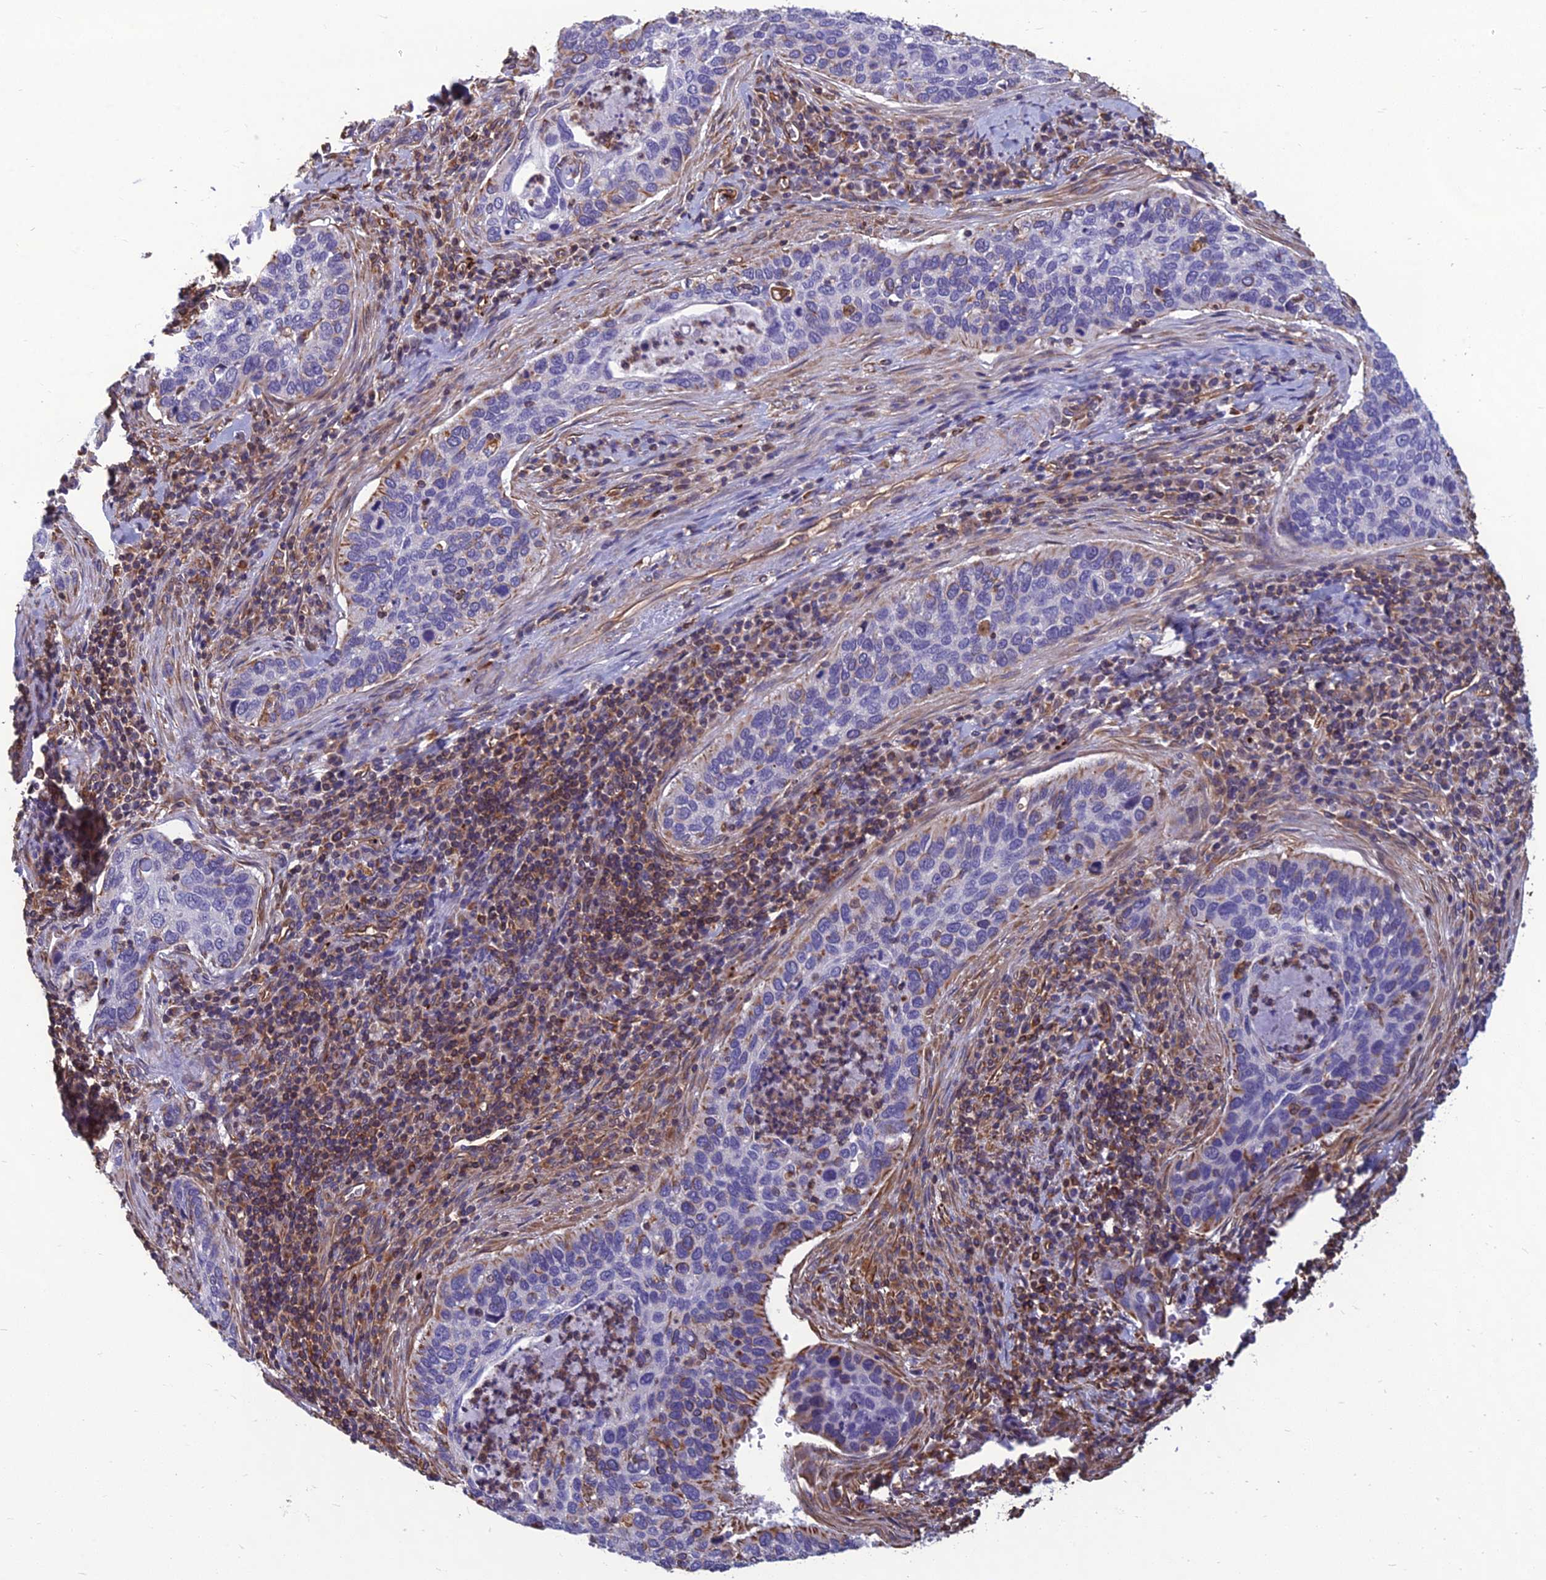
{"staining": {"intensity": "moderate", "quantity": "<25%", "location": "cytoplasmic/membranous"}, "tissue": "cervical cancer", "cell_type": "Tumor cells", "image_type": "cancer", "snomed": [{"axis": "morphology", "description": "Squamous cell carcinoma, NOS"}, {"axis": "topography", "description": "Cervix"}], "caption": "Moderate cytoplasmic/membranous staining is appreciated in about <25% of tumor cells in squamous cell carcinoma (cervical).", "gene": "PSMD11", "patient": {"sex": "female", "age": 53}}